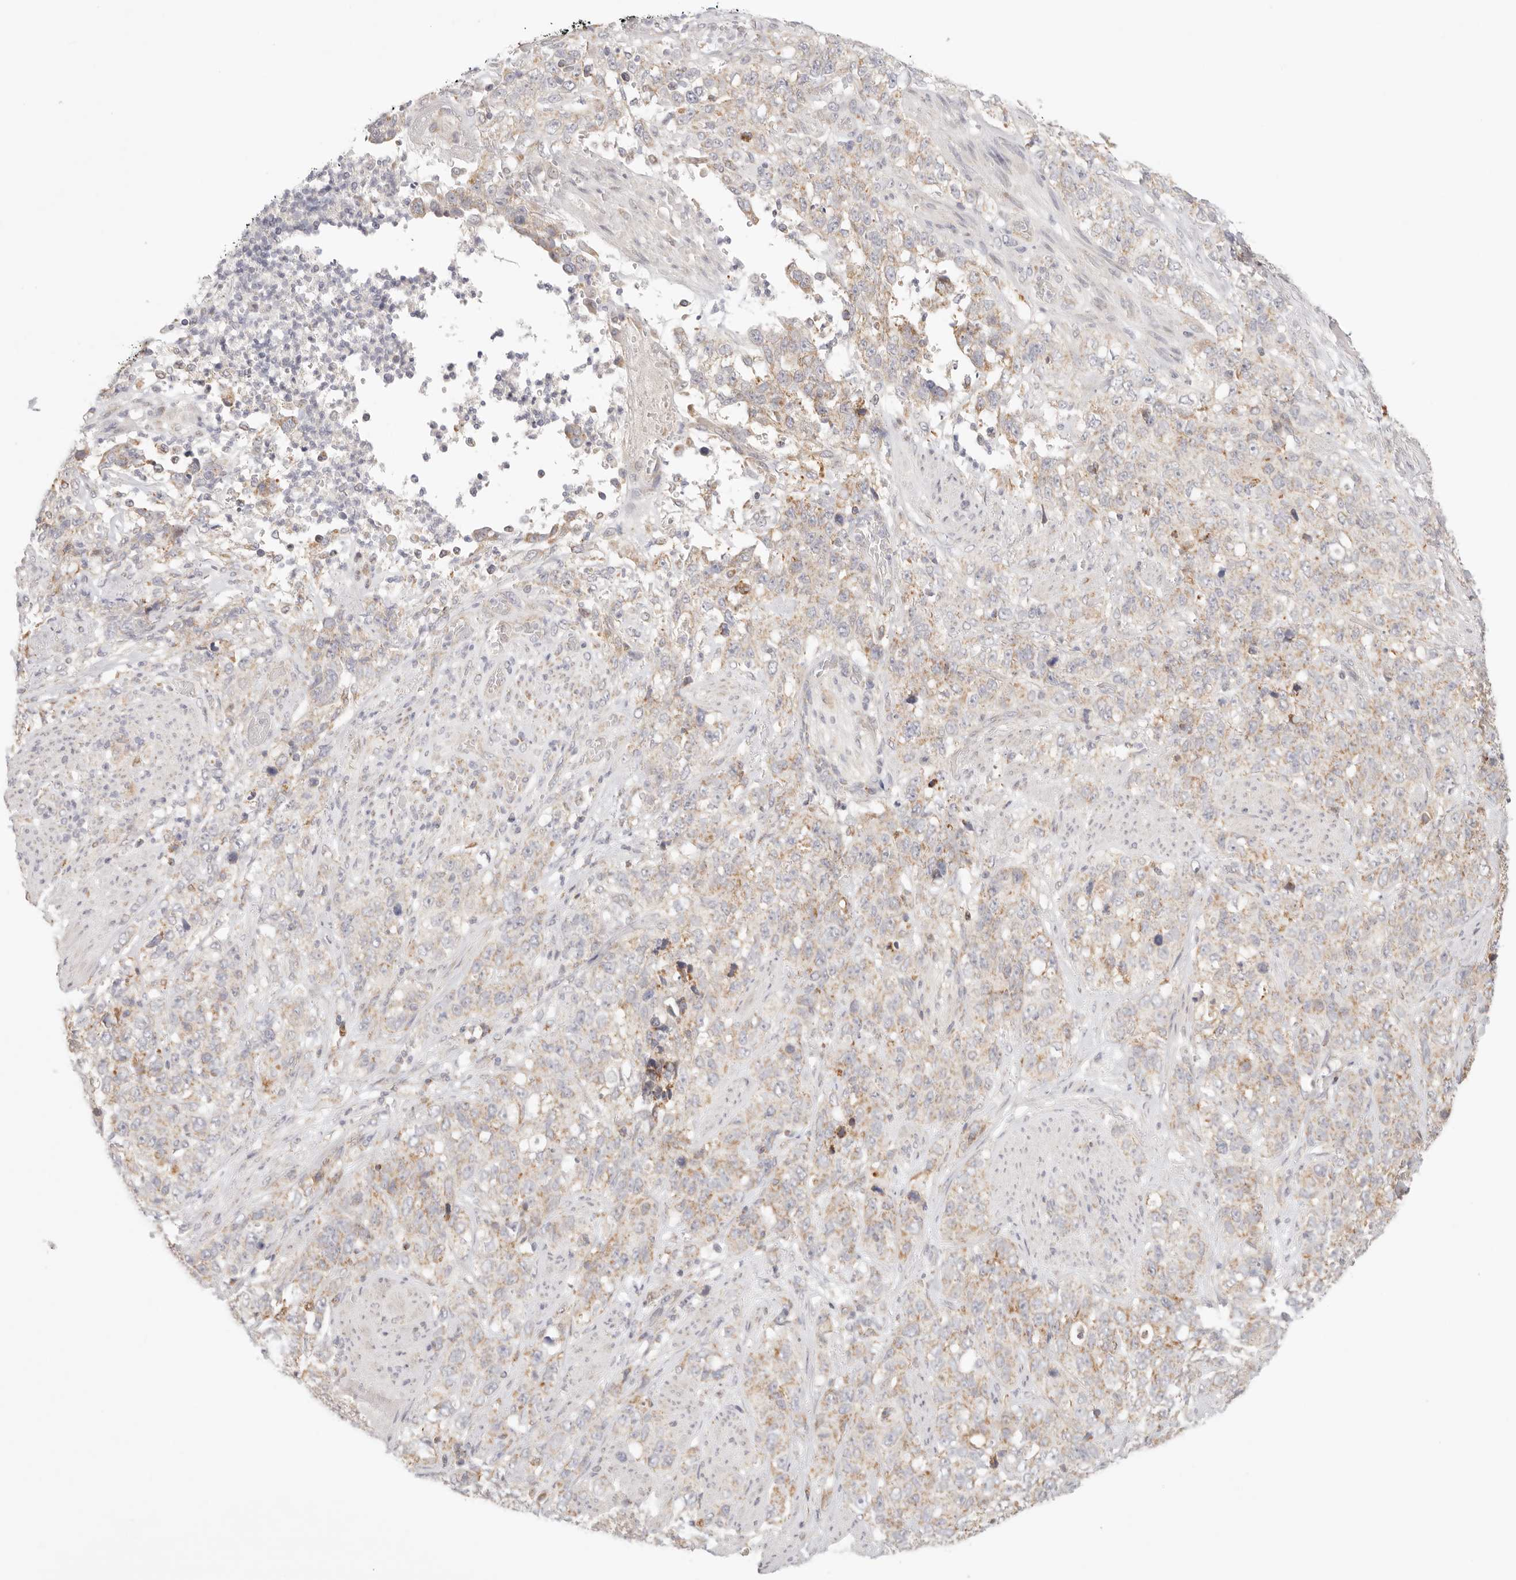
{"staining": {"intensity": "weak", "quantity": "25%-75%", "location": "cytoplasmic/membranous"}, "tissue": "stomach cancer", "cell_type": "Tumor cells", "image_type": "cancer", "snomed": [{"axis": "morphology", "description": "Adenocarcinoma, NOS"}, {"axis": "topography", "description": "Stomach"}], "caption": "Weak cytoplasmic/membranous positivity is present in approximately 25%-75% of tumor cells in adenocarcinoma (stomach). (Stains: DAB in brown, nuclei in blue, Microscopy: brightfield microscopy at high magnification).", "gene": "COA6", "patient": {"sex": "male", "age": 48}}